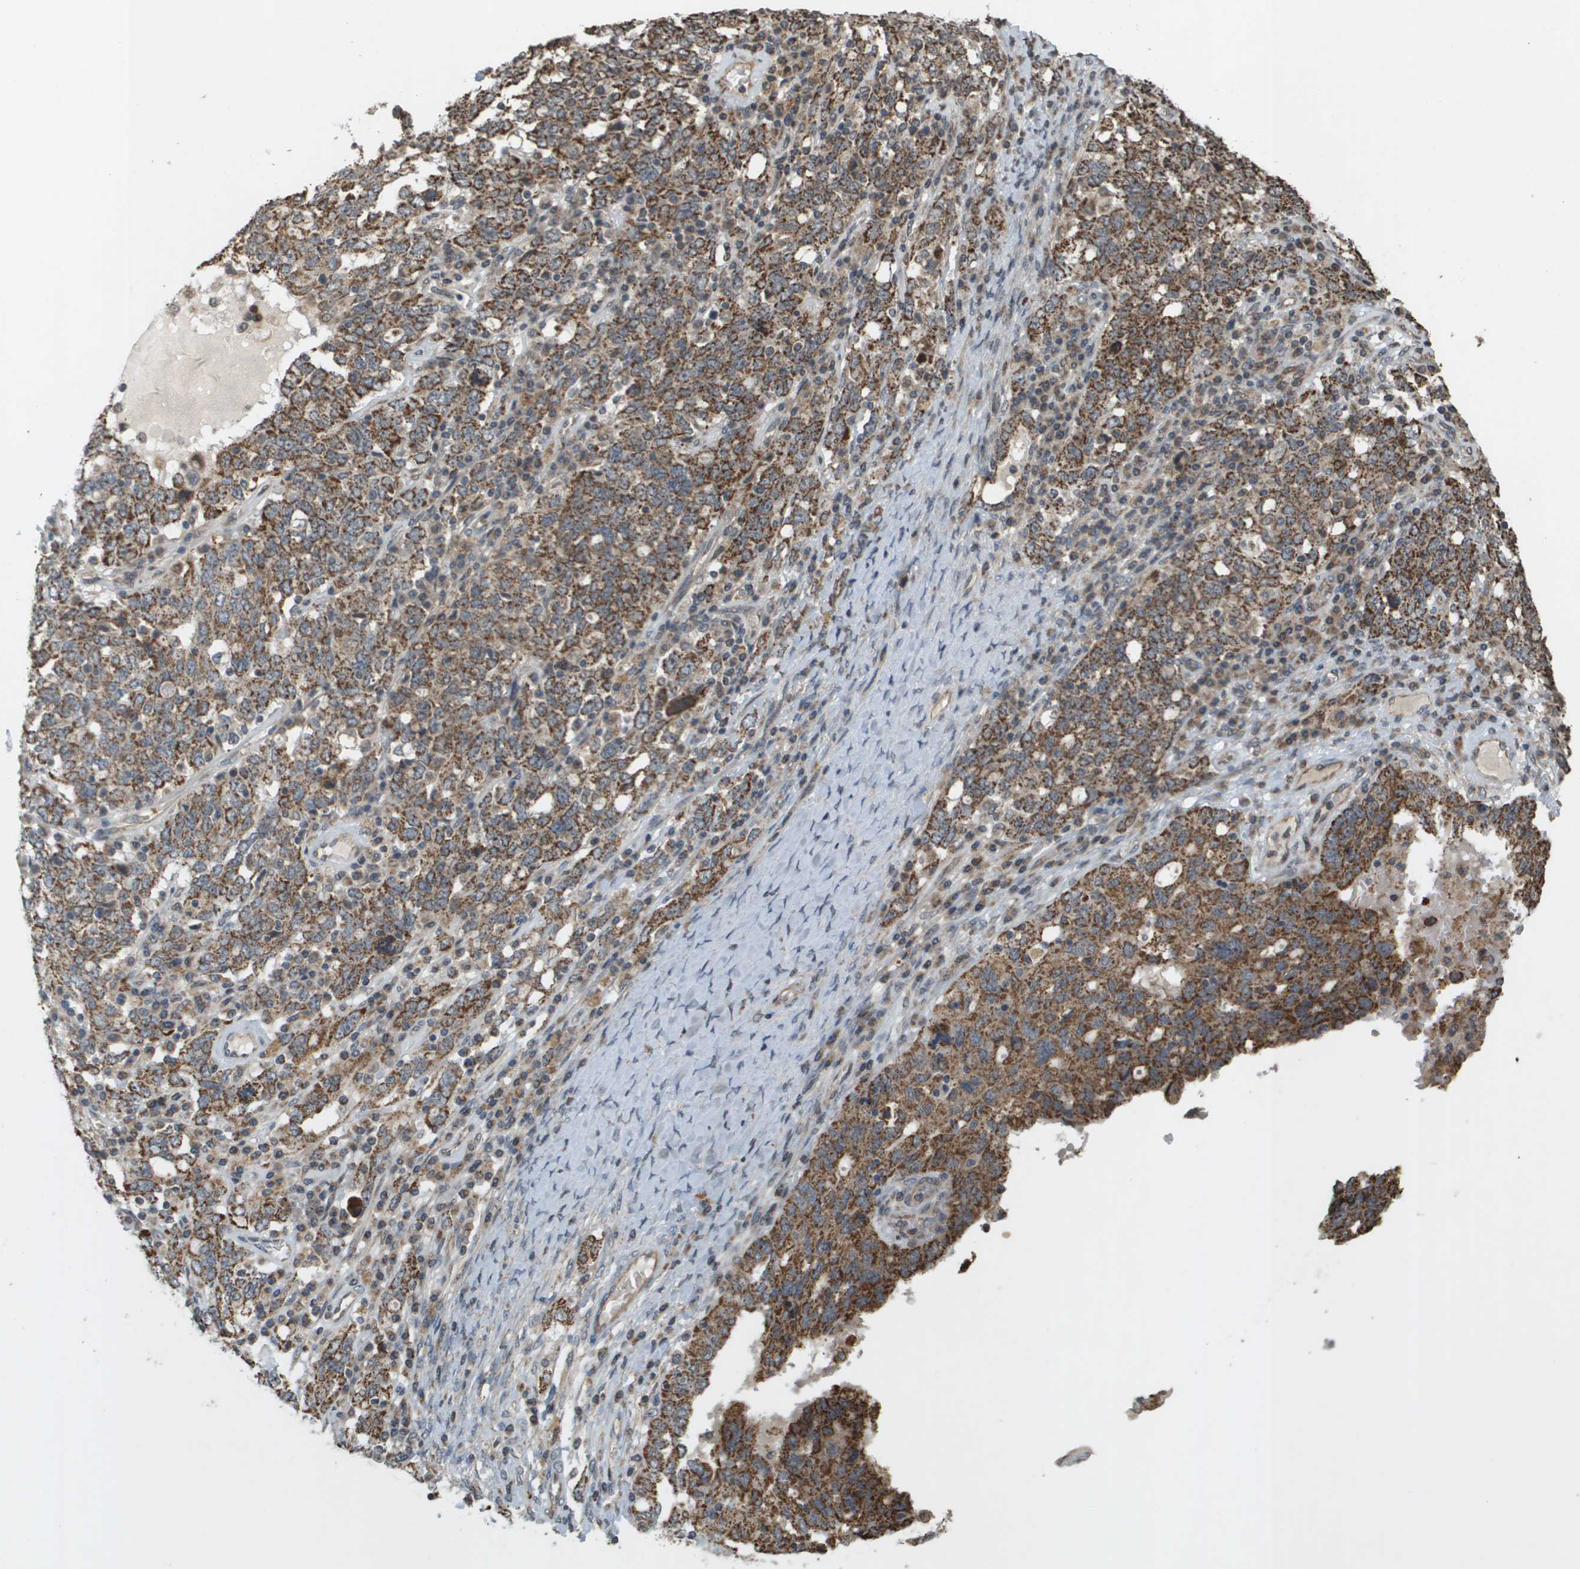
{"staining": {"intensity": "moderate", "quantity": ">75%", "location": "cytoplasmic/membranous"}, "tissue": "ovarian cancer", "cell_type": "Tumor cells", "image_type": "cancer", "snomed": [{"axis": "morphology", "description": "Carcinoma, endometroid"}, {"axis": "topography", "description": "Ovary"}], "caption": "Protein expression analysis of human endometroid carcinoma (ovarian) reveals moderate cytoplasmic/membranous staining in about >75% of tumor cells.", "gene": "RAB21", "patient": {"sex": "female", "age": 62}}